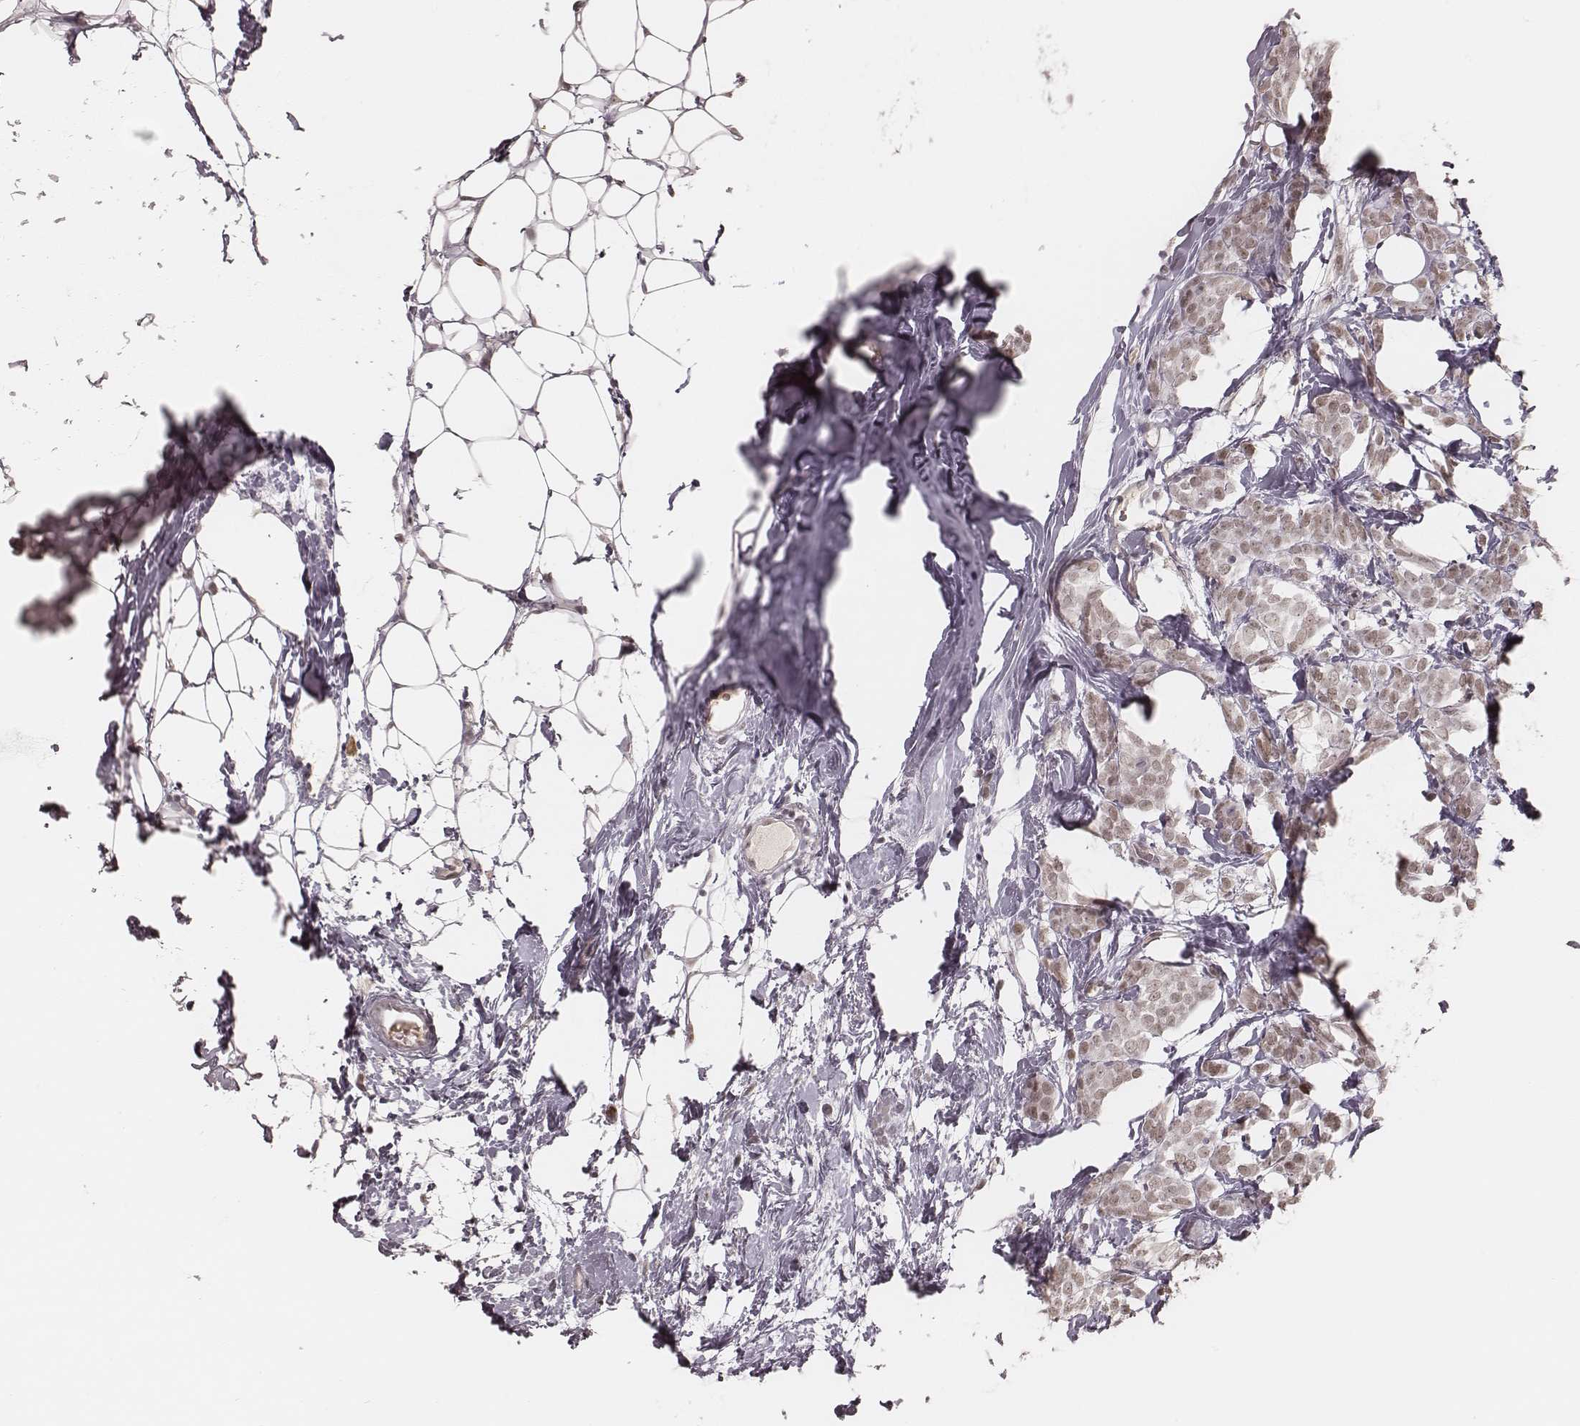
{"staining": {"intensity": "weak", "quantity": ">75%", "location": "nuclear"}, "tissue": "breast cancer", "cell_type": "Tumor cells", "image_type": "cancer", "snomed": [{"axis": "morphology", "description": "Lobular carcinoma"}, {"axis": "topography", "description": "Breast"}], "caption": "Protein expression by IHC displays weak nuclear staining in about >75% of tumor cells in breast cancer. (DAB IHC, brown staining for protein, blue staining for nuclei).", "gene": "KITLG", "patient": {"sex": "female", "age": 49}}